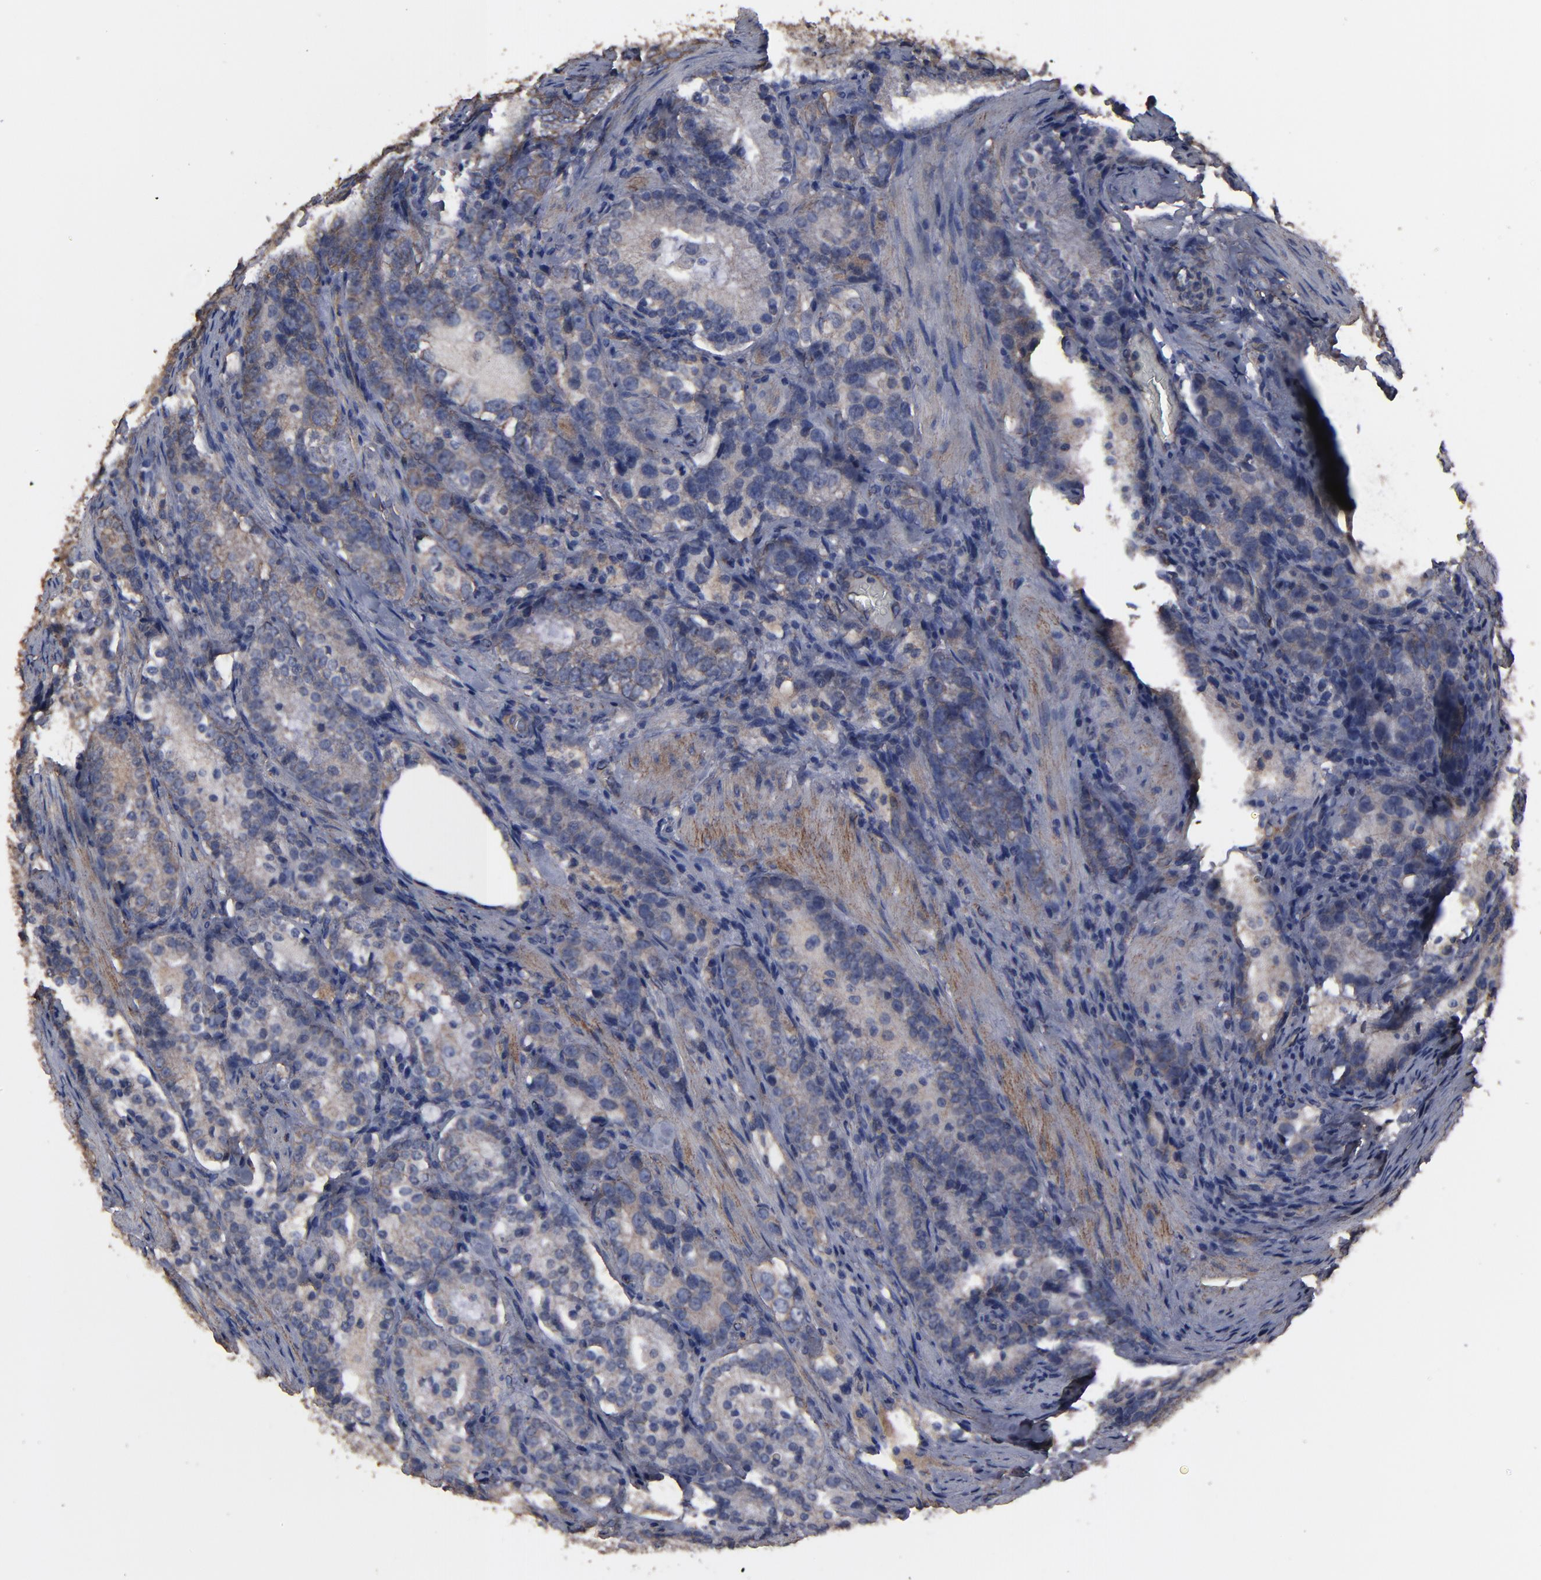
{"staining": {"intensity": "weak", "quantity": ">75%", "location": "cytoplasmic/membranous"}, "tissue": "prostate cancer", "cell_type": "Tumor cells", "image_type": "cancer", "snomed": [{"axis": "morphology", "description": "Adenocarcinoma, High grade"}, {"axis": "topography", "description": "Prostate"}], "caption": "Prostate cancer (adenocarcinoma (high-grade)) stained with immunohistochemistry displays weak cytoplasmic/membranous positivity in about >75% of tumor cells. (brown staining indicates protein expression, while blue staining denotes nuclei).", "gene": "DMD", "patient": {"sex": "male", "age": 63}}